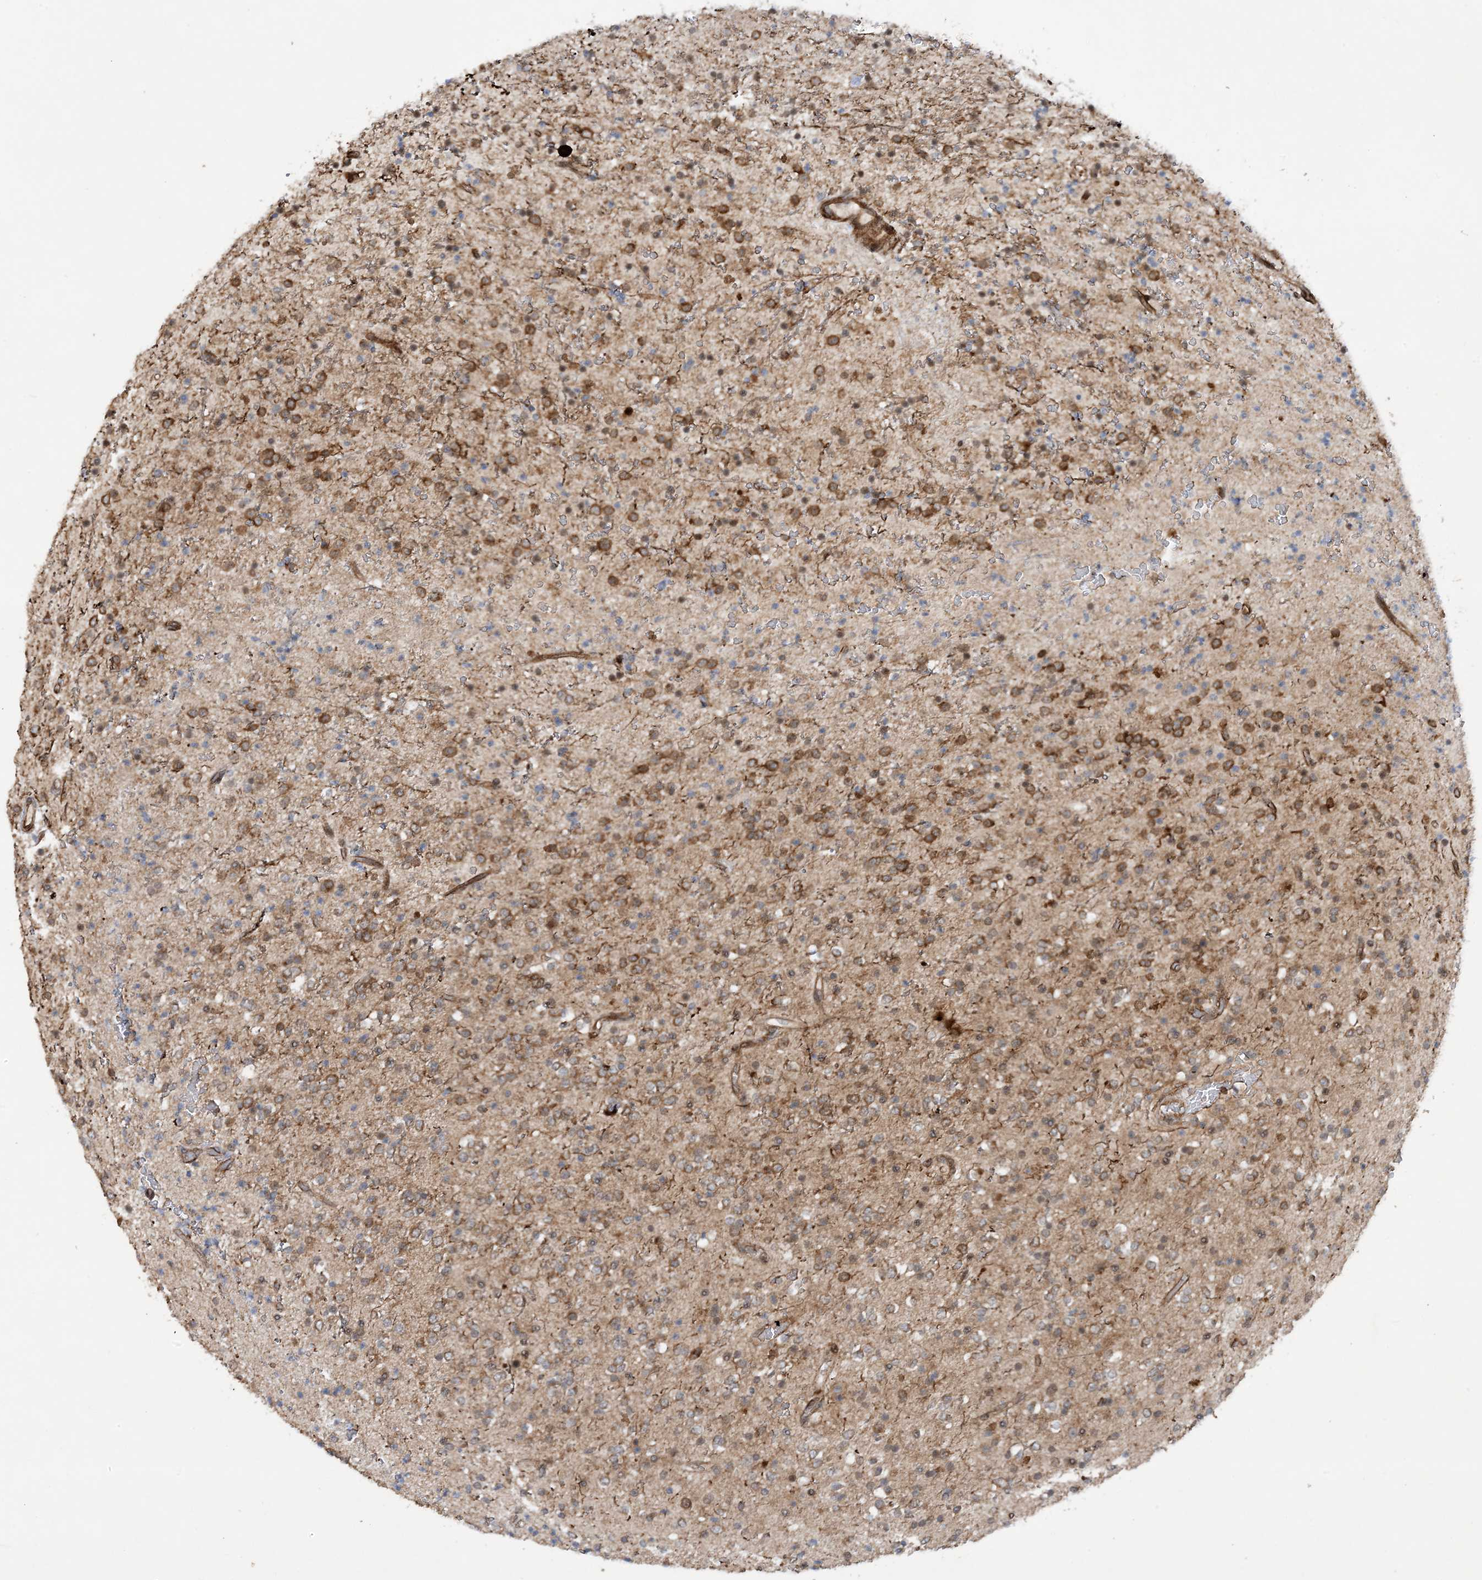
{"staining": {"intensity": "moderate", "quantity": "25%-75%", "location": "cytoplasmic/membranous"}, "tissue": "glioma", "cell_type": "Tumor cells", "image_type": "cancer", "snomed": [{"axis": "morphology", "description": "Glioma, malignant, High grade"}, {"axis": "topography", "description": "Brain"}], "caption": "Tumor cells reveal medium levels of moderate cytoplasmic/membranous staining in about 25%-75% of cells in glioma.", "gene": "HEMK1", "patient": {"sex": "male", "age": 34}}